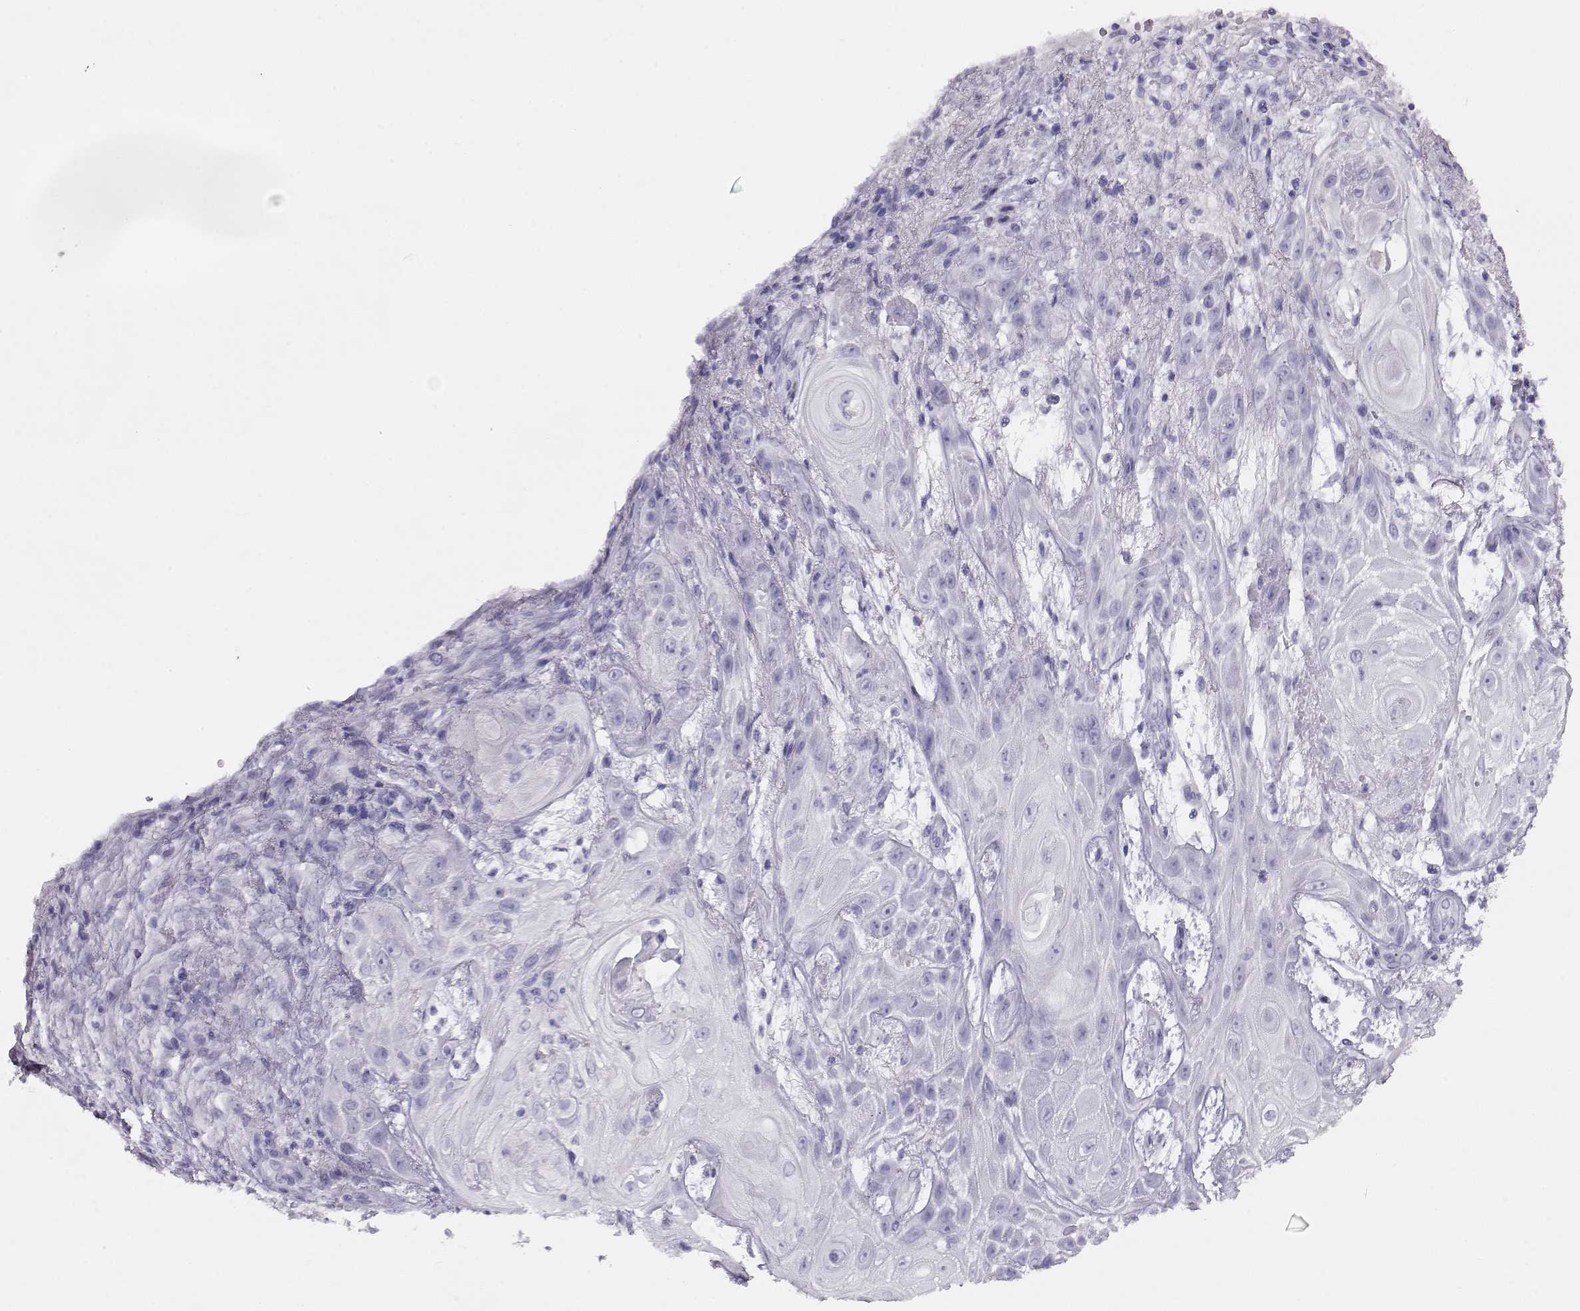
{"staining": {"intensity": "negative", "quantity": "none", "location": "none"}, "tissue": "skin cancer", "cell_type": "Tumor cells", "image_type": "cancer", "snomed": [{"axis": "morphology", "description": "Squamous cell carcinoma, NOS"}, {"axis": "topography", "description": "Skin"}], "caption": "Immunohistochemistry (IHC) image of human skin cancer (squamous cell carcinoma) stained for a protein (brown), which exhibits no expression in tumor cells.", "gene": "ACTN2", "patient": {"sex": "male", "age": 62}}